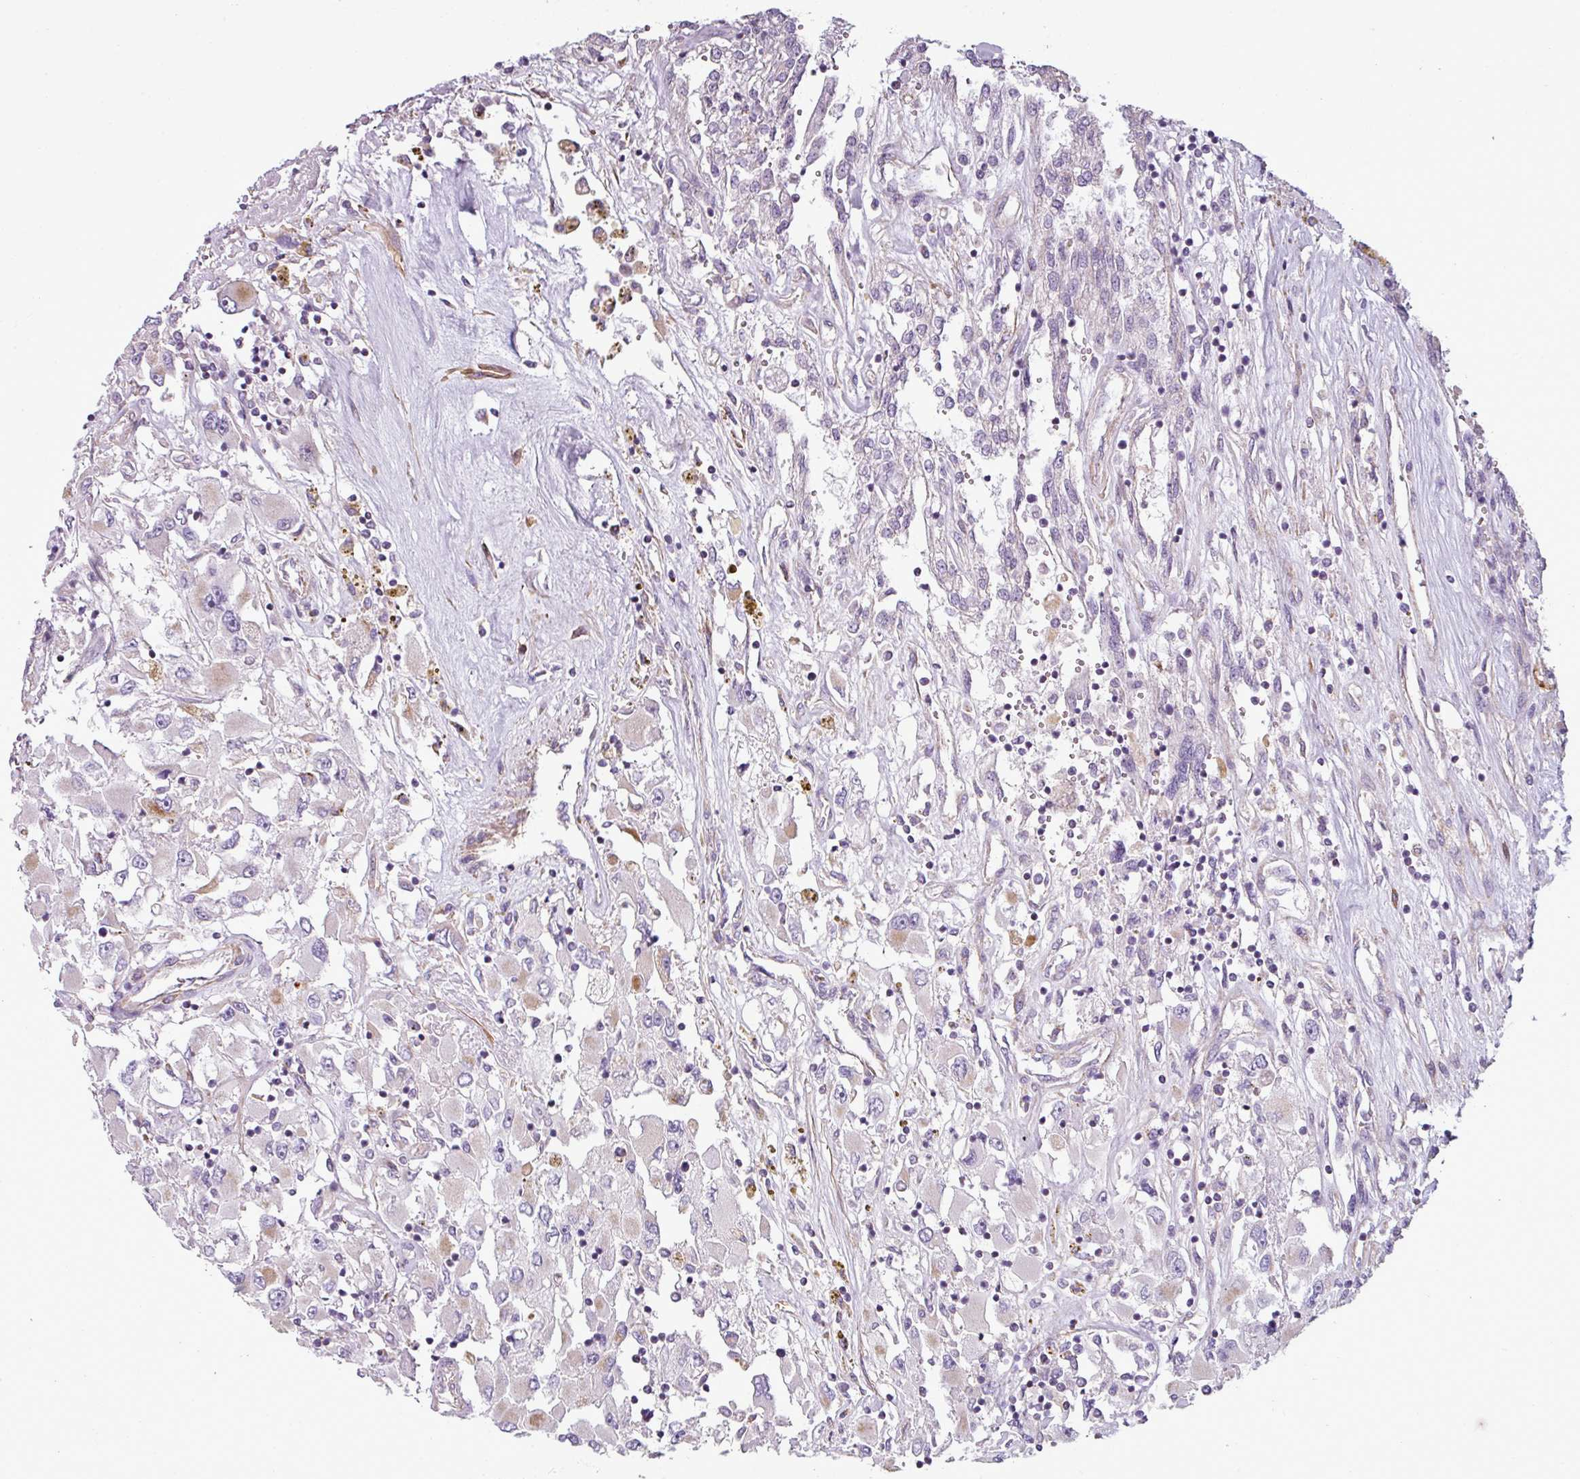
{"staining": {"intensity": "weak", "quantity": "<25%", "location": "cytoplasmic/membranous"}, "tissue": "renal cancer", "cell_type": "Tumor cells", "image_type": "cancer", "snomed": [{"axis": "morphology", "description": "Adenocarcinoma, NOS"}, {"axis": "topography", "description": "Kidney"}], "caption": "High power microscopy photomicrograph of an IHC photomicrograph of renal cancer (adenocarcinoma), revealing no significant expression in tumor cells.", "gene": "BTN2A2", "patient": {"sex": "female", "age": 52}}